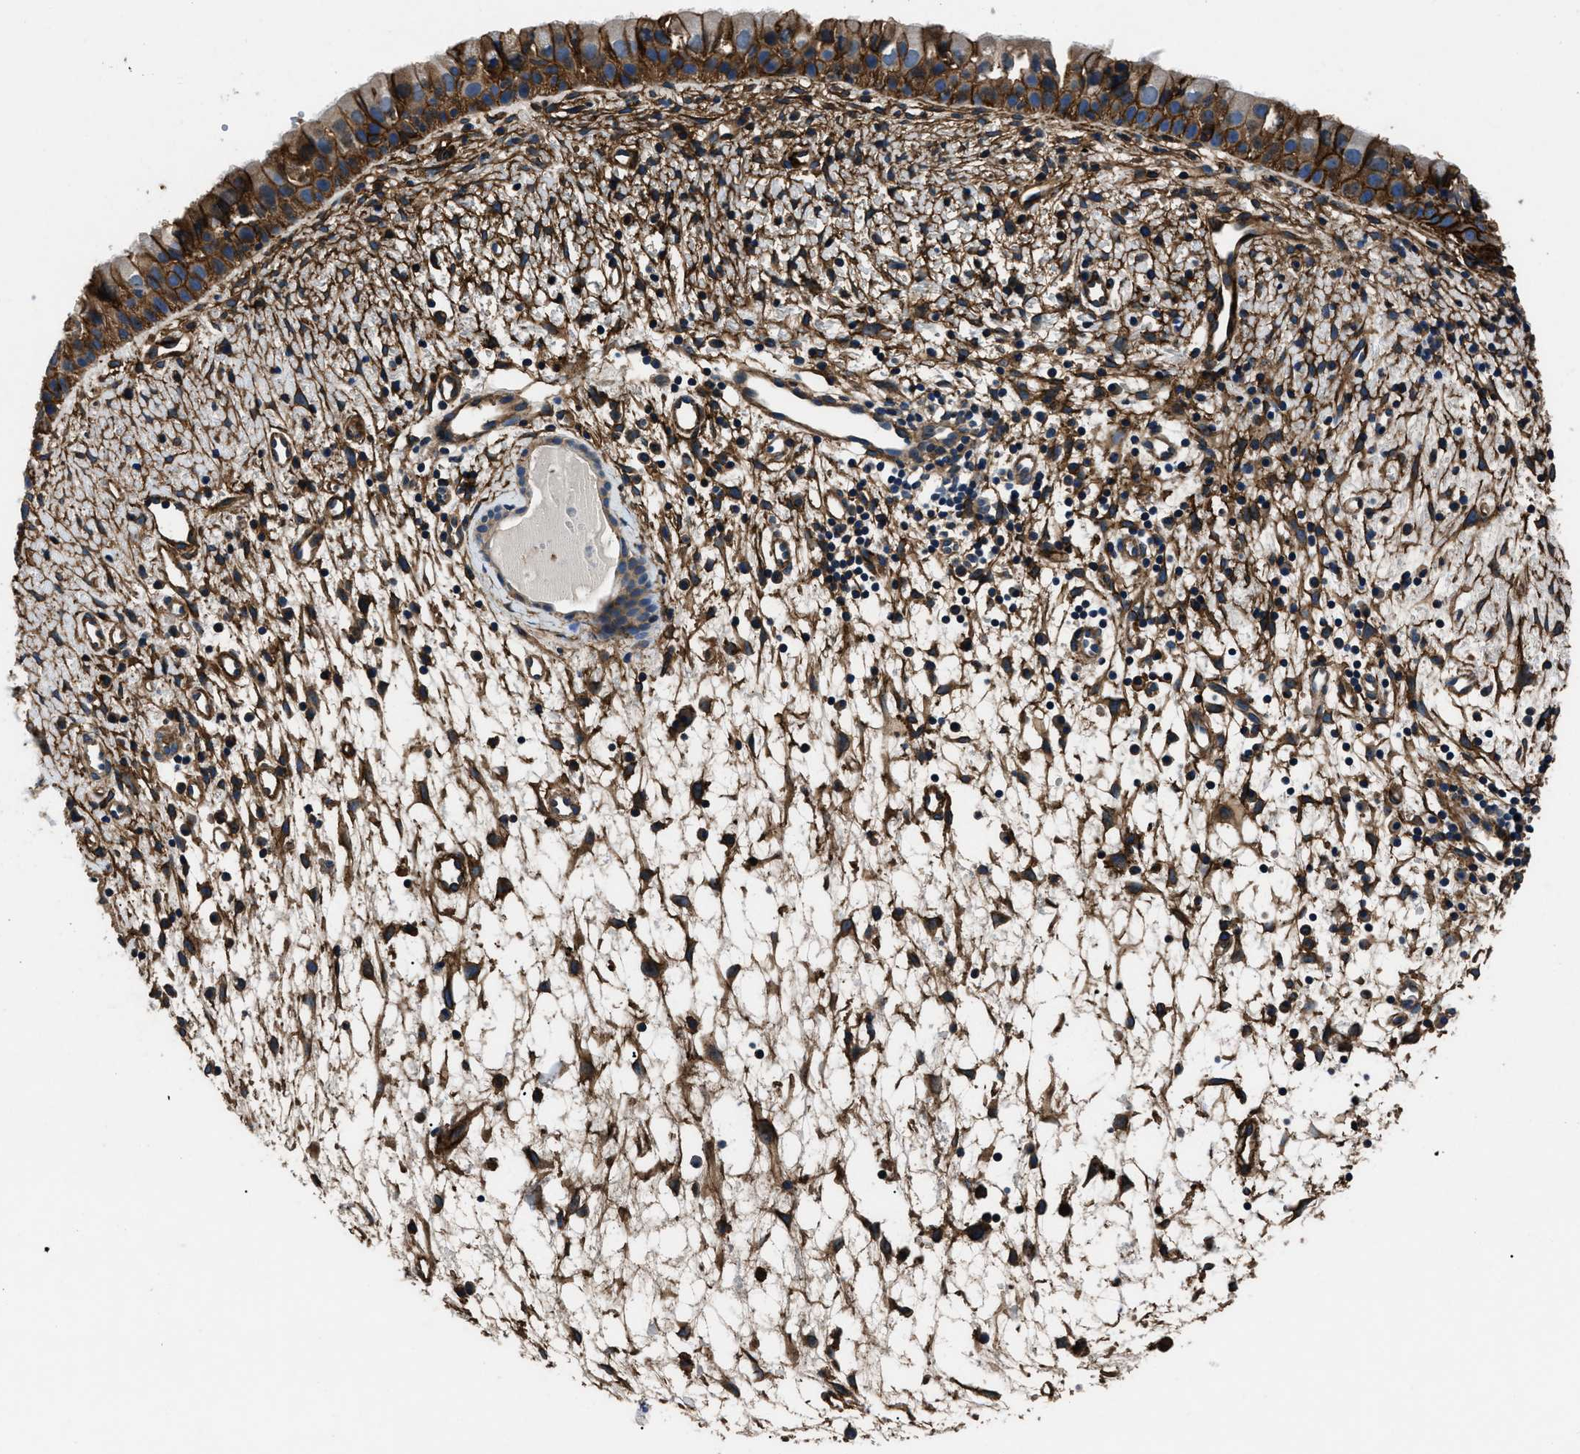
{"staining": {"intensity": "moderate", "quantity": ">75%", "location": "cytoplasmic/membranous"}, "tissue": "nasopharynx", "cell_type": "Respiratory epithelial cells", "image_type": "normal", "snomed": [{"axis": "morphology", "description": "Normal tissue, NOS"}, {"axis": "topography", "description": "Nasopharynx"}], "caption": "Immunohistochemical staining of normal human nasopharynx displays medium levels of moderate cytoplasmic/membranous expression in approximately >75% of respiratory epithelial cells.", "gene": "CD276", "patient": {"sex": "male", "age": 22}}